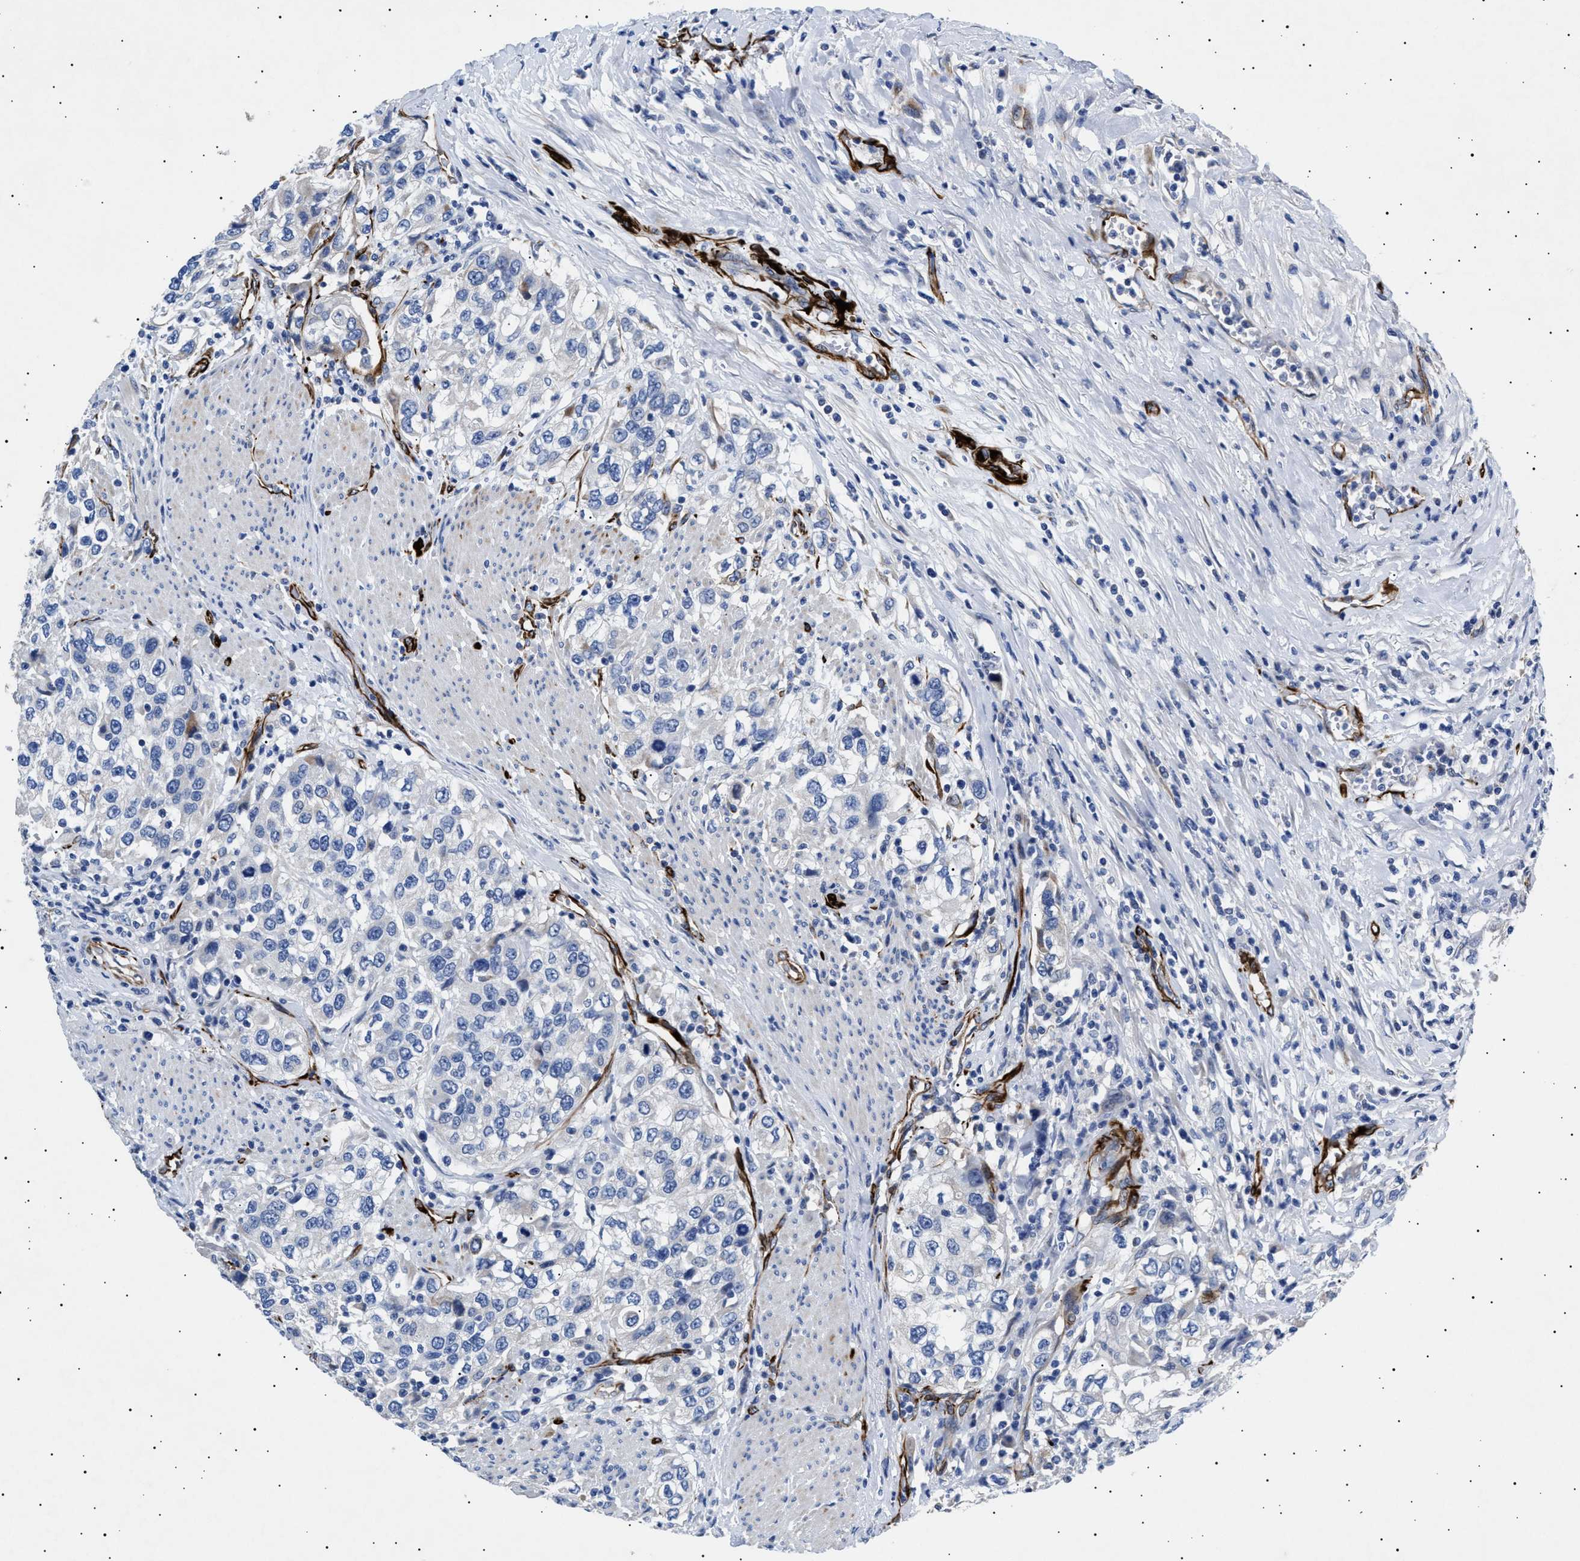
{"staining": {"intensity": "negative", "quantity": "none", "location": "none"}, "tissue": "urothelial cancer", "cell_type": "Tumor cells", "image_type": "cancer", "snomed": [{"axis": "morphology", "description": "Urothelial carcinoma, High grade"}, {"axis": "topography", "description": "Urinary bladder"}], "caption": "A histopathology image of urothelial cancer stained for a protein demonstrates no brown staining in tumor cells.", "gene": "OLFML2A", "patient": {"sex": "female", "age": 80}}